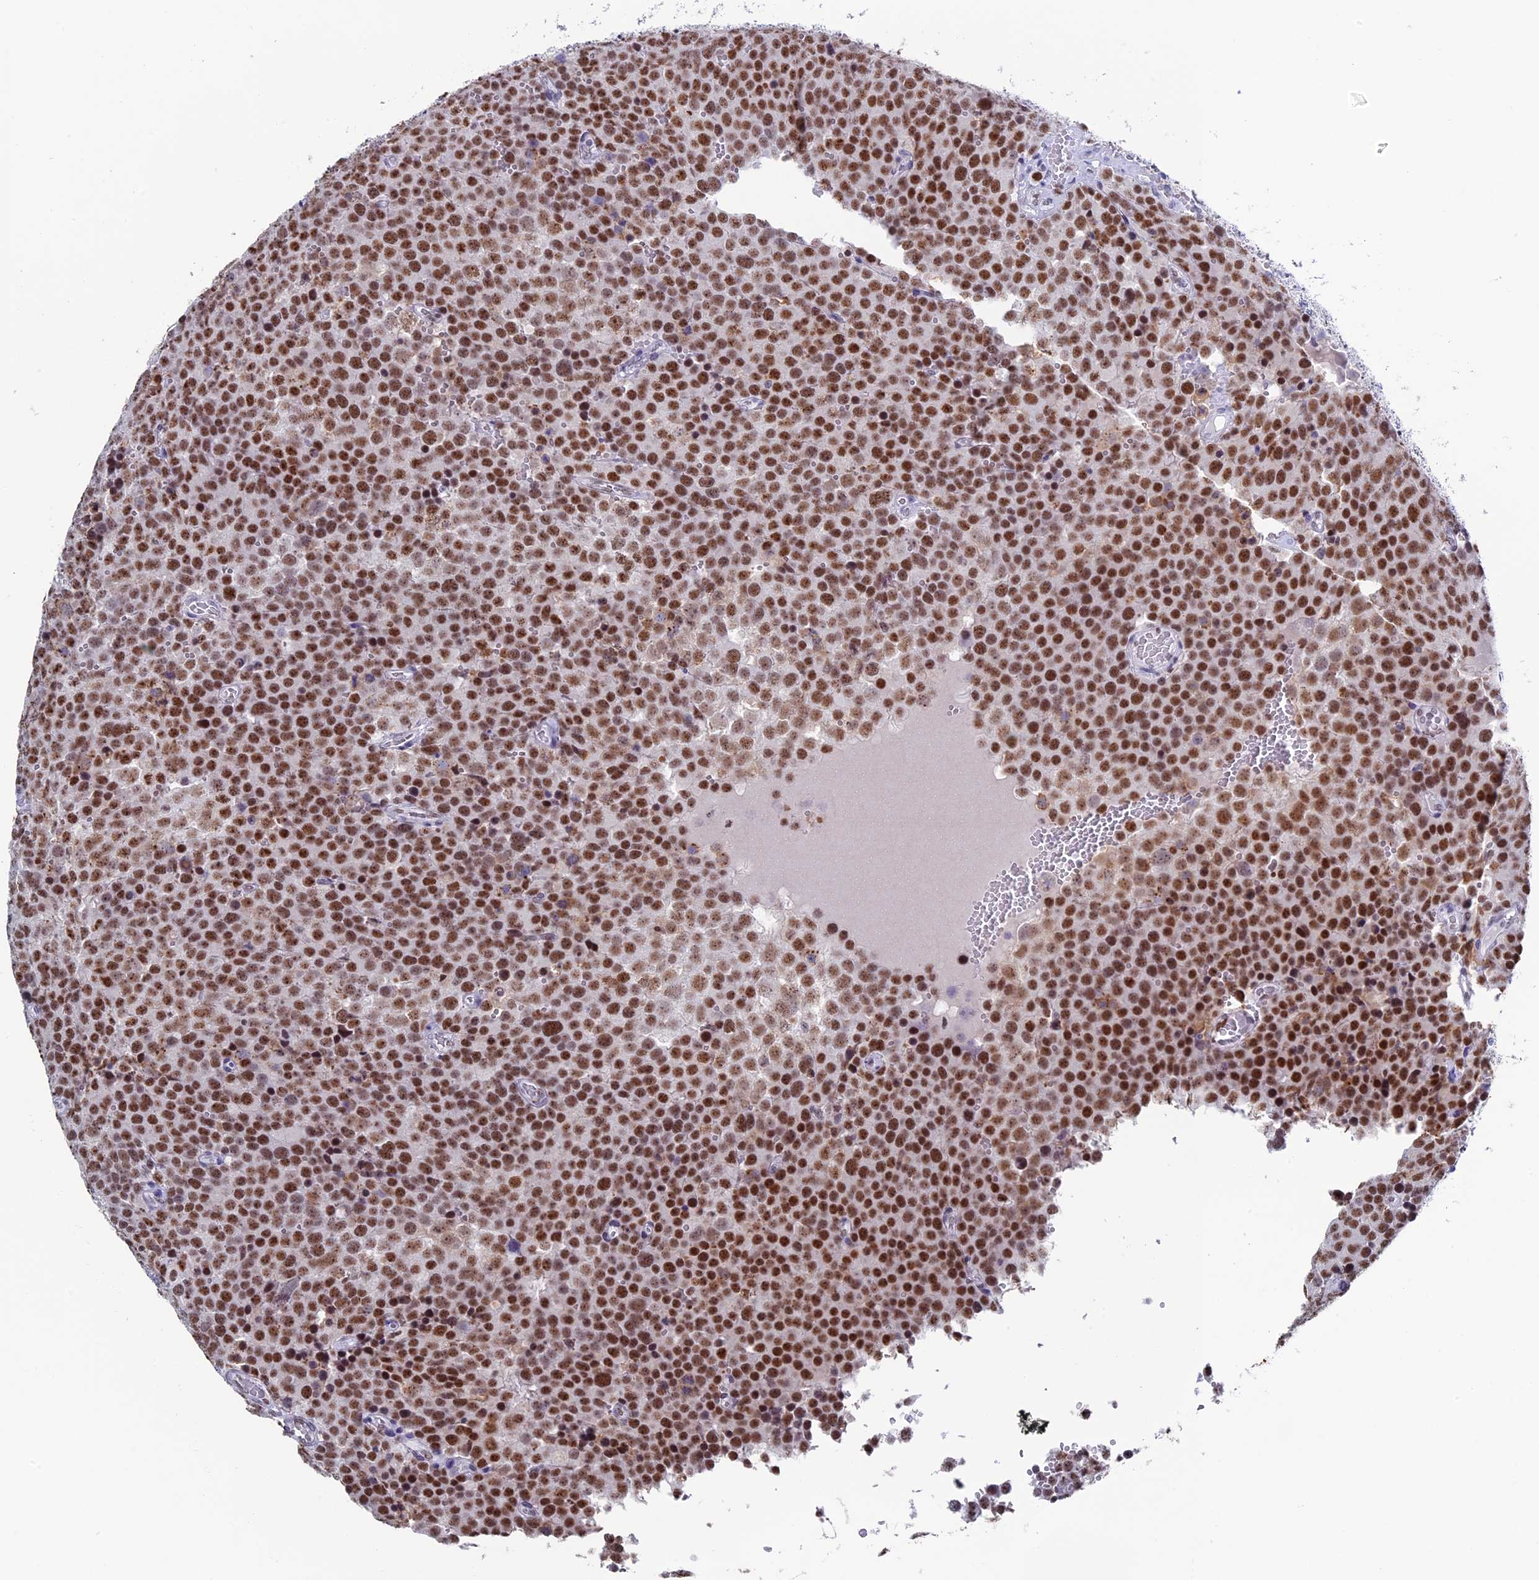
{"staining": {"intensity": "moderate", "quantity": ">75%", "location": "nuclear"}, "tissue": "testis cancer", "cell_type": "Tumor cells", "image_type": "cancer", "snomed": [{"axis": "morphology", "description": "Seminoma, NOS"}, {"axis": "topography", "description": "Testis"}], "caption": "Immunohistochemical staining of seminoma (testis) displays medium levels of moderate nuclear expression in approximately >75% of tumor cells.", "gene": "CD2BP2", "patient": {"sex": "male", "age": 71}}